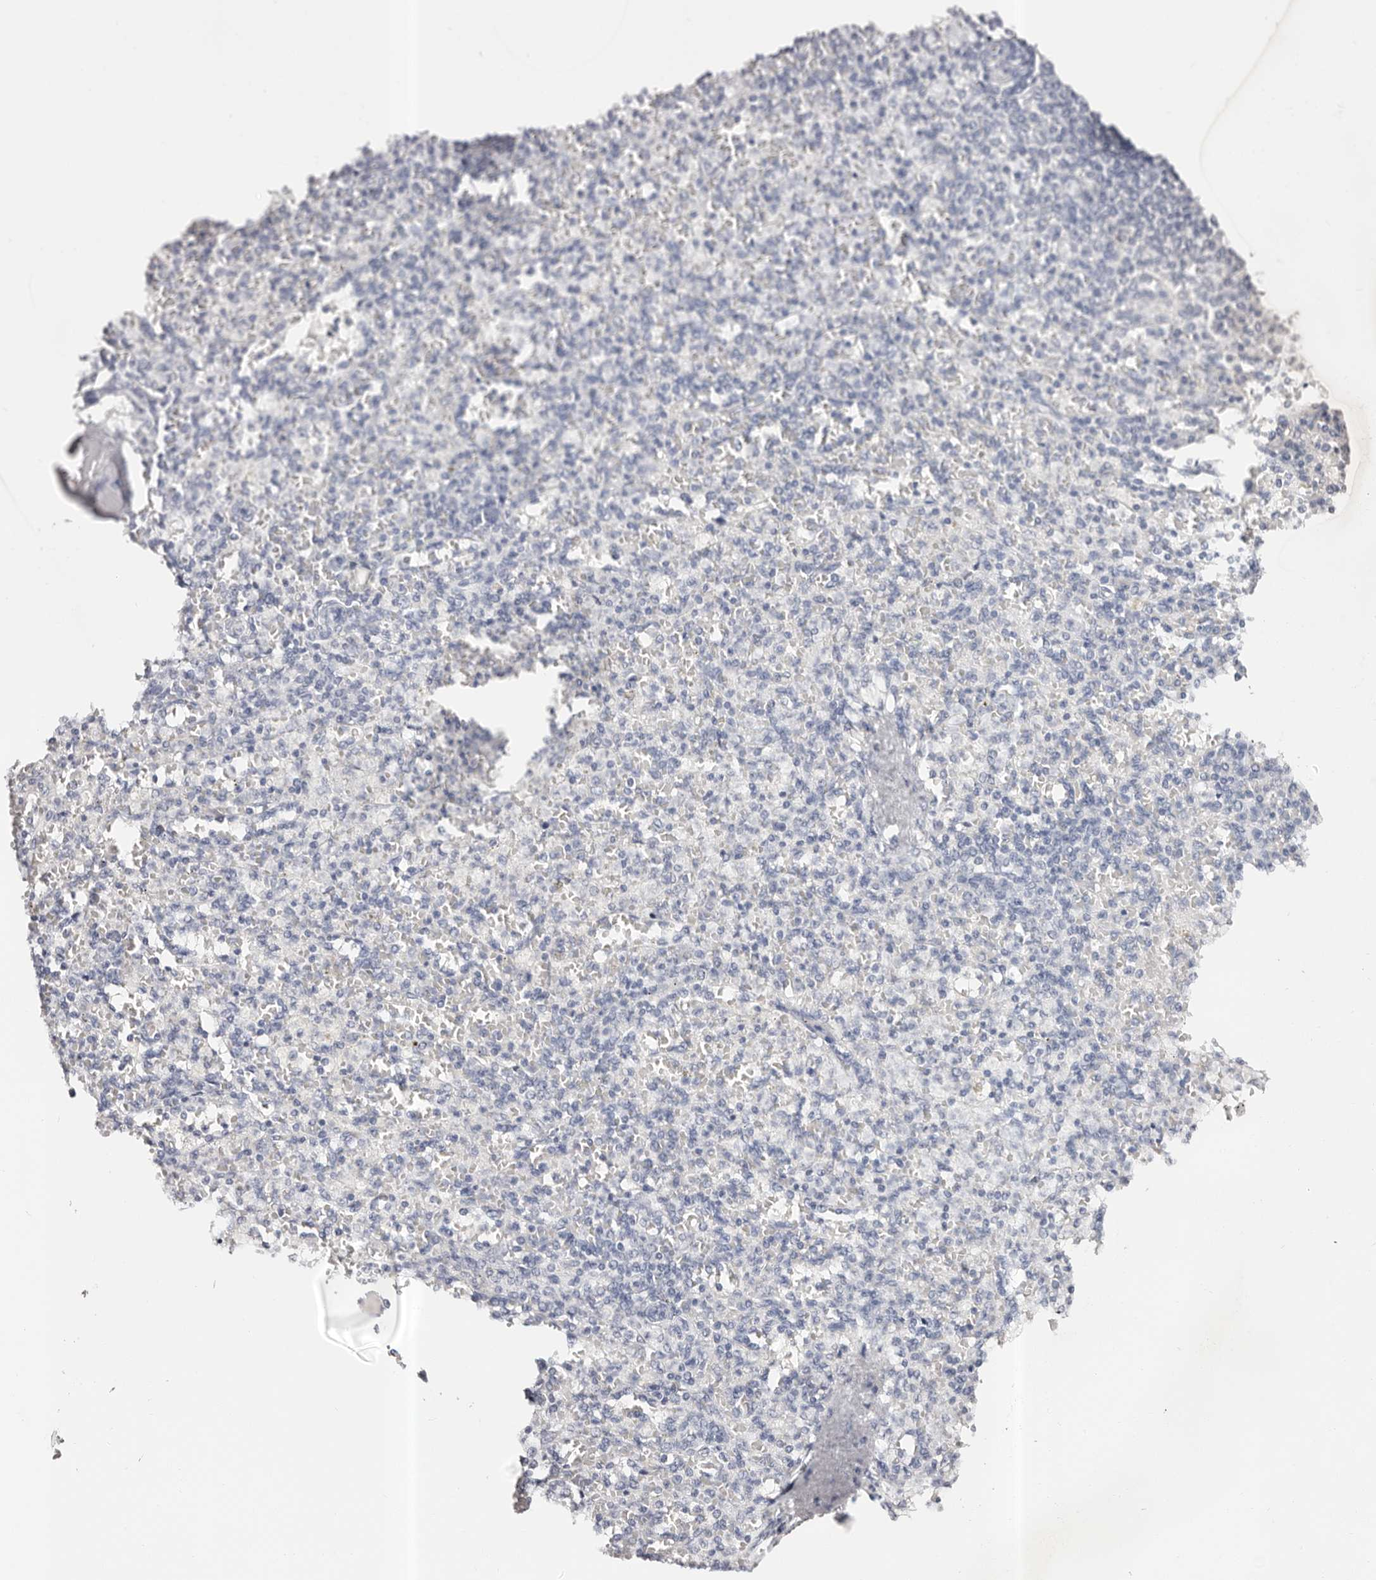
{"staining": {"intensity": "negative", "quantity": "none", "location": "none"}, "tissue": "spleen", "cell_type": "Cells in red pulp", "image_type": "normal", "snomed": [{"axis": "morphology", "description": "Normal tissue, NOS"}, {"axis": "topography", "description": "Spleen"}], "caption": "Histopathology image shows no protein staining in cells in red pulp of normal spleen.", "gene": "ROM1", "patient": {"sex": "female", "age": 74}}